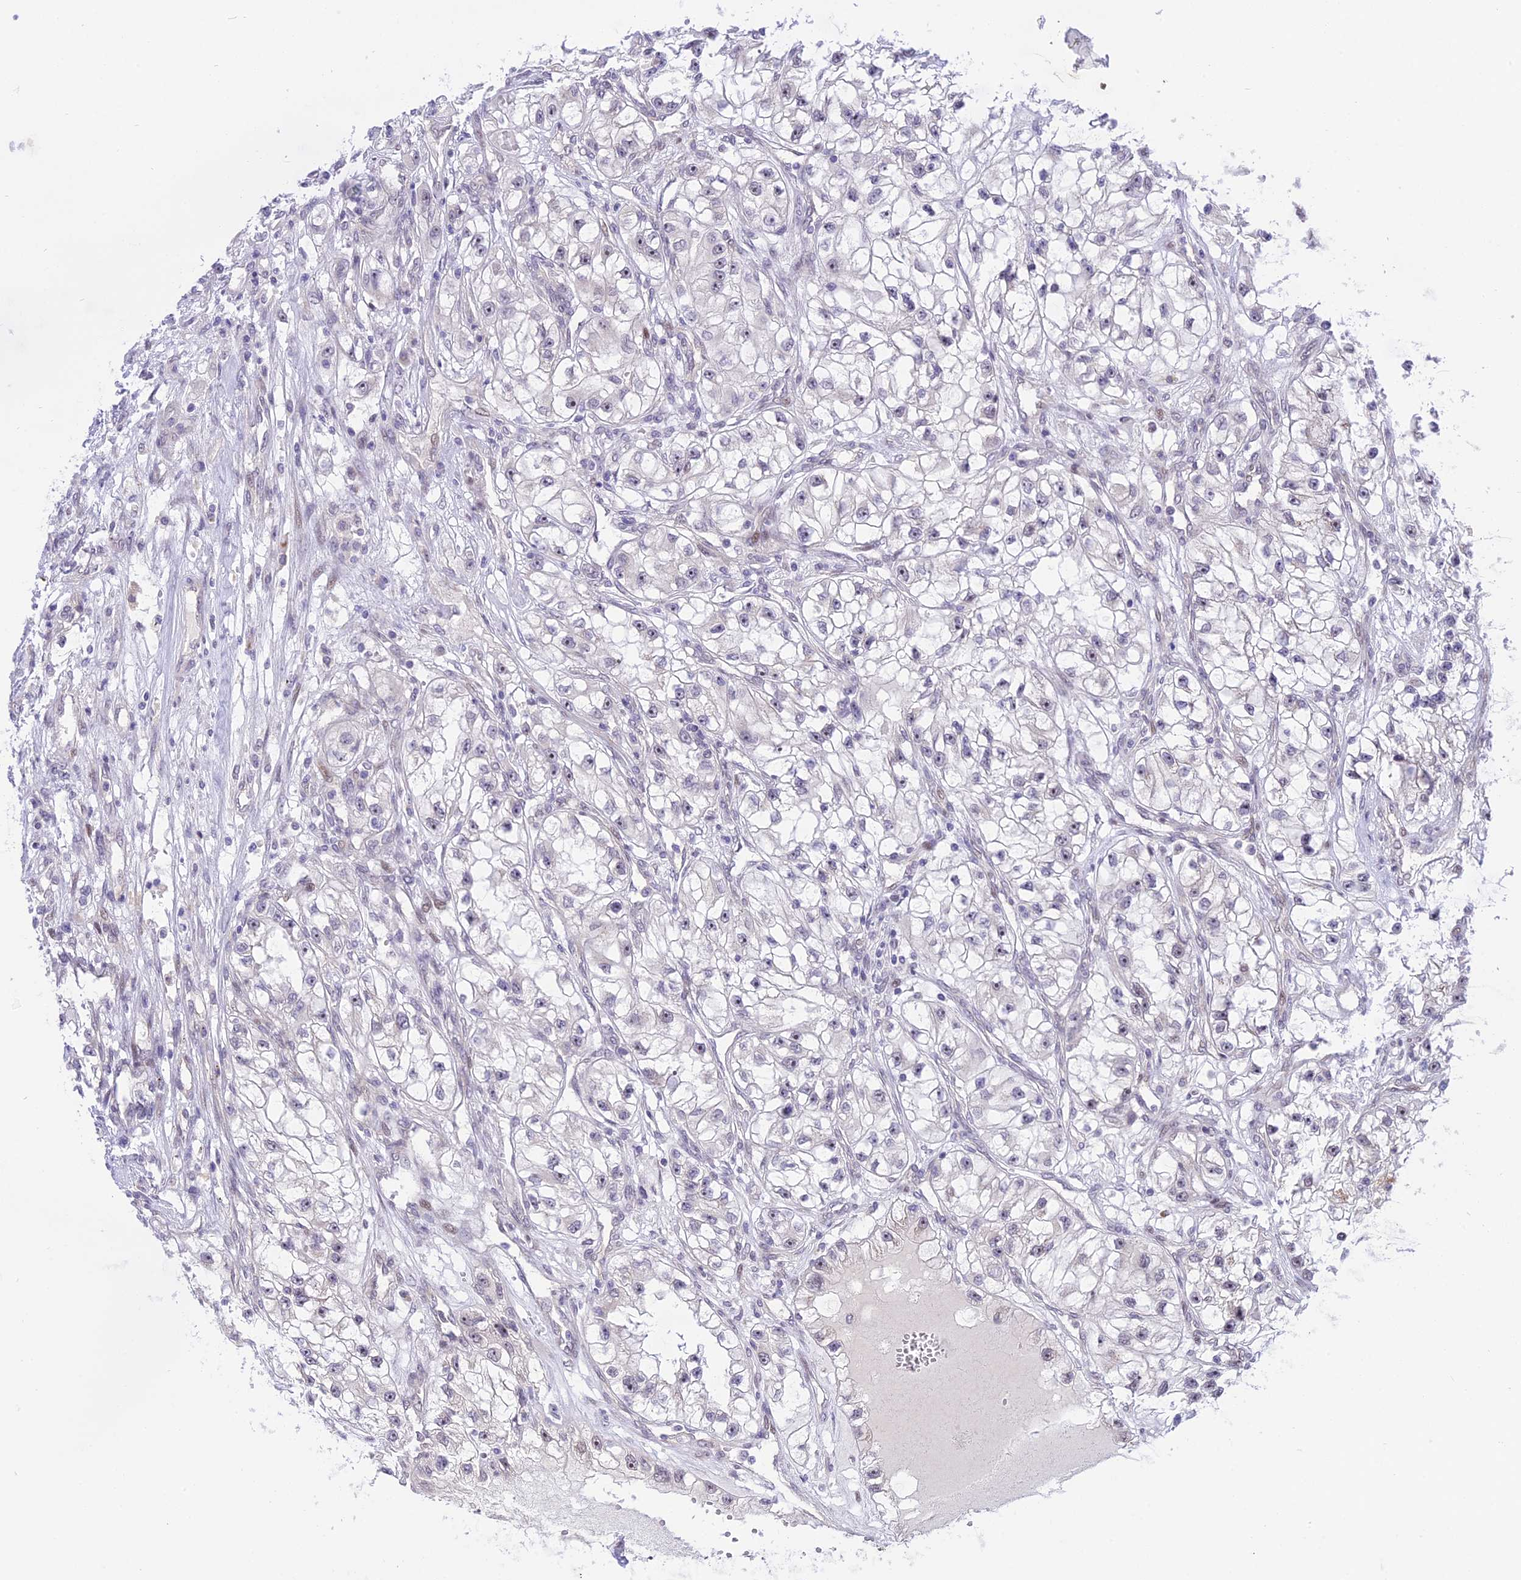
{"staining": {"intensity": "negative", "quantity": "none", "location": "none"}, "tissue": "renal cancer", "cell_type": "Tumor cells", "image_type": "cancer", "snomed": [{"axis": "morphology", "description": "Adenocarcinoma, NOS"}, {"axis": "topography", "description": "Kidney"}], "caption": "Immunohistochemistry of human renal cancer demonstrates no staining in tumor cells. Brightfield microscopy of immunohistochemistry stained with DAB (brown) and hematoxylin (blue), captured at high magnification.", "gene": "ZNF837", "patient": {"sex": "female", "age": 57}}